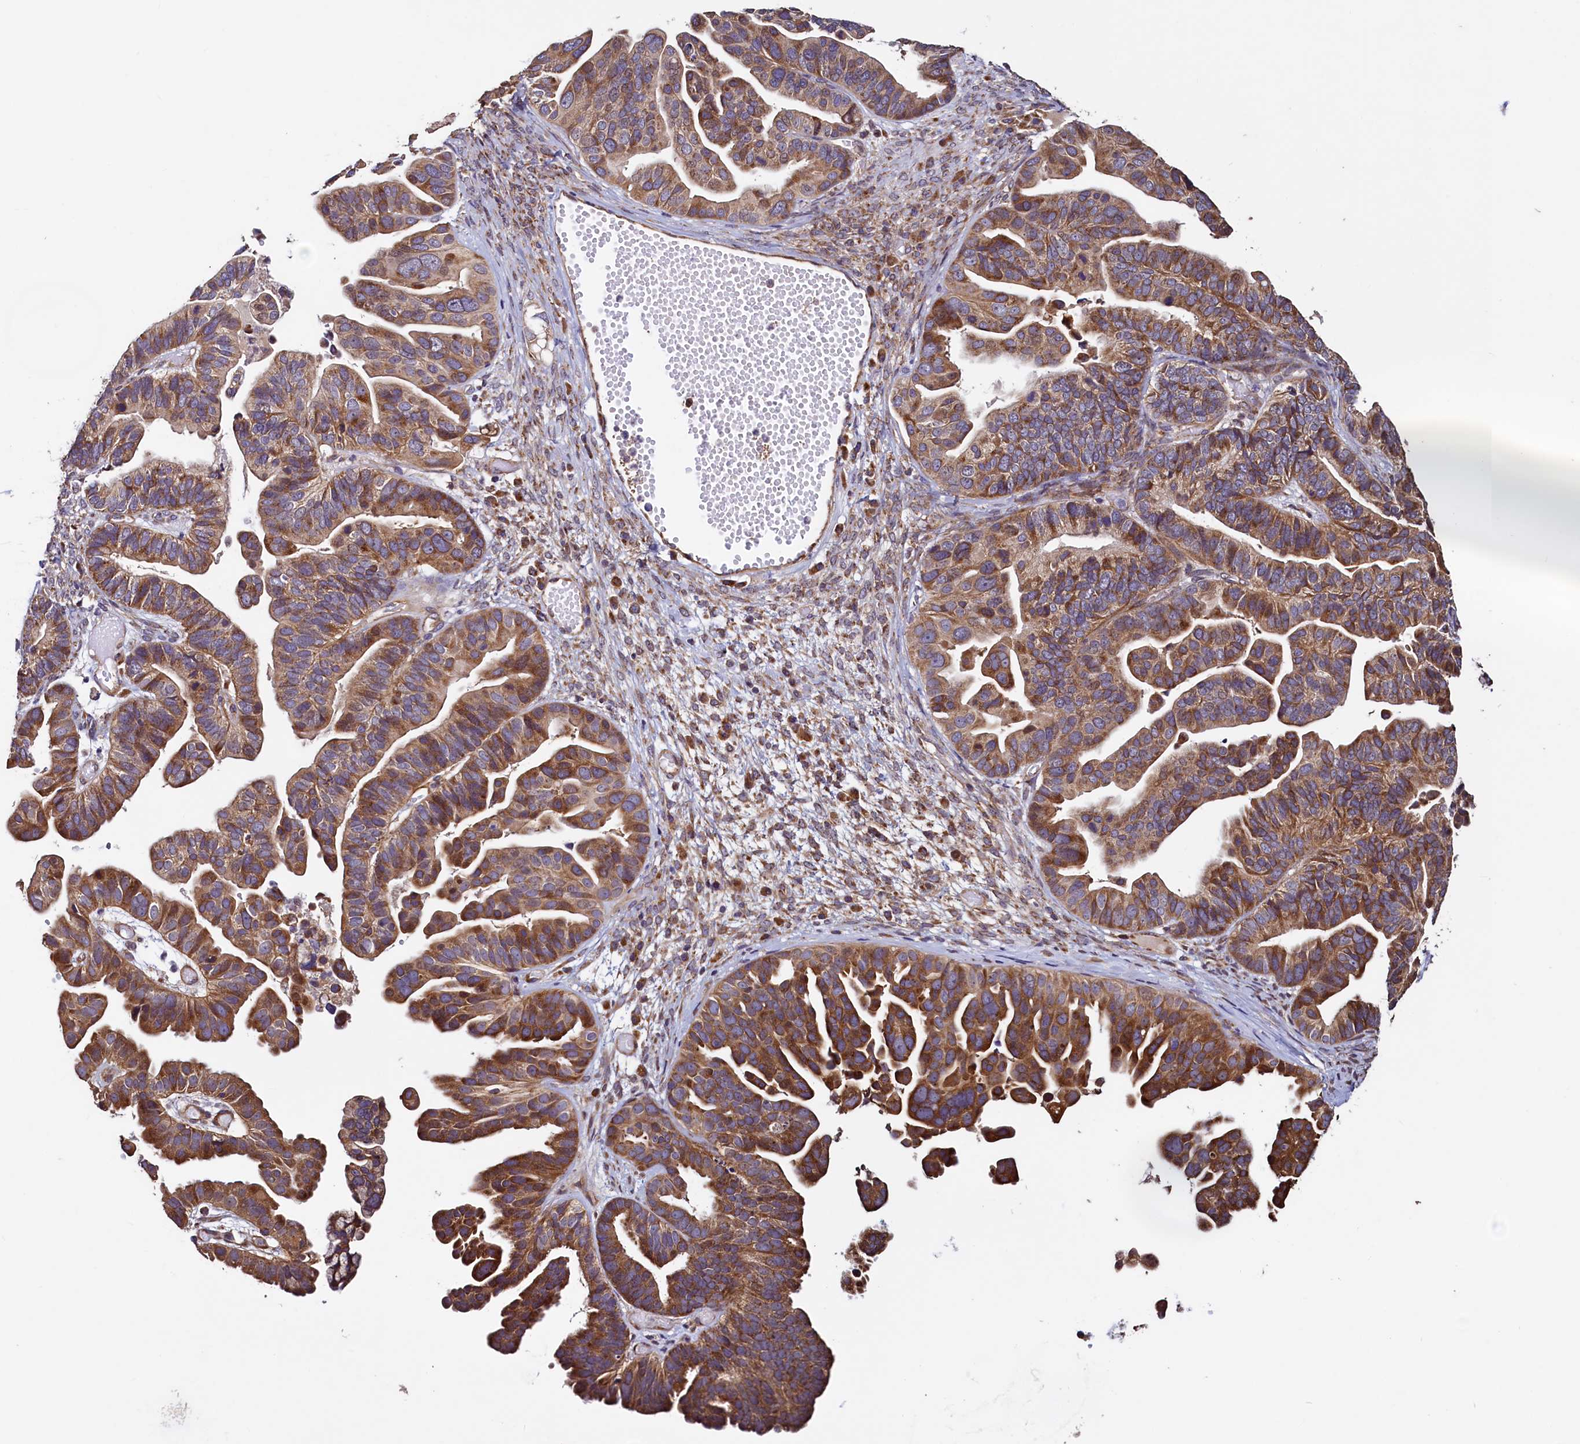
{"staining": {"intensity": "moderate", "quantity": ">75%", "location": "cytoplasmic/membranous"}, "tissue": "ovarian cancer", "cell_type": "Tumor cells", "image_type": "cancer", "snomed": [{"axis": "morphology", "description": "Cystadenocarcinoma, serous, NOS"}, {"axis": "topography", "description": "Ovary"}], "caption": "Immunohistochemistry (IHC) micrograph of neoplastic tissue: ovarian cancer (serous cystadenocarcinoma) stained using IHC shows medium levels of moderate protein expression localized specifically in the cytoplasmic/membranous of tumor cells, appearing as a cytoplasmic/membranous brown color.", "gene": "RBFA", "patient": {"sex": "female", "age": 56}}